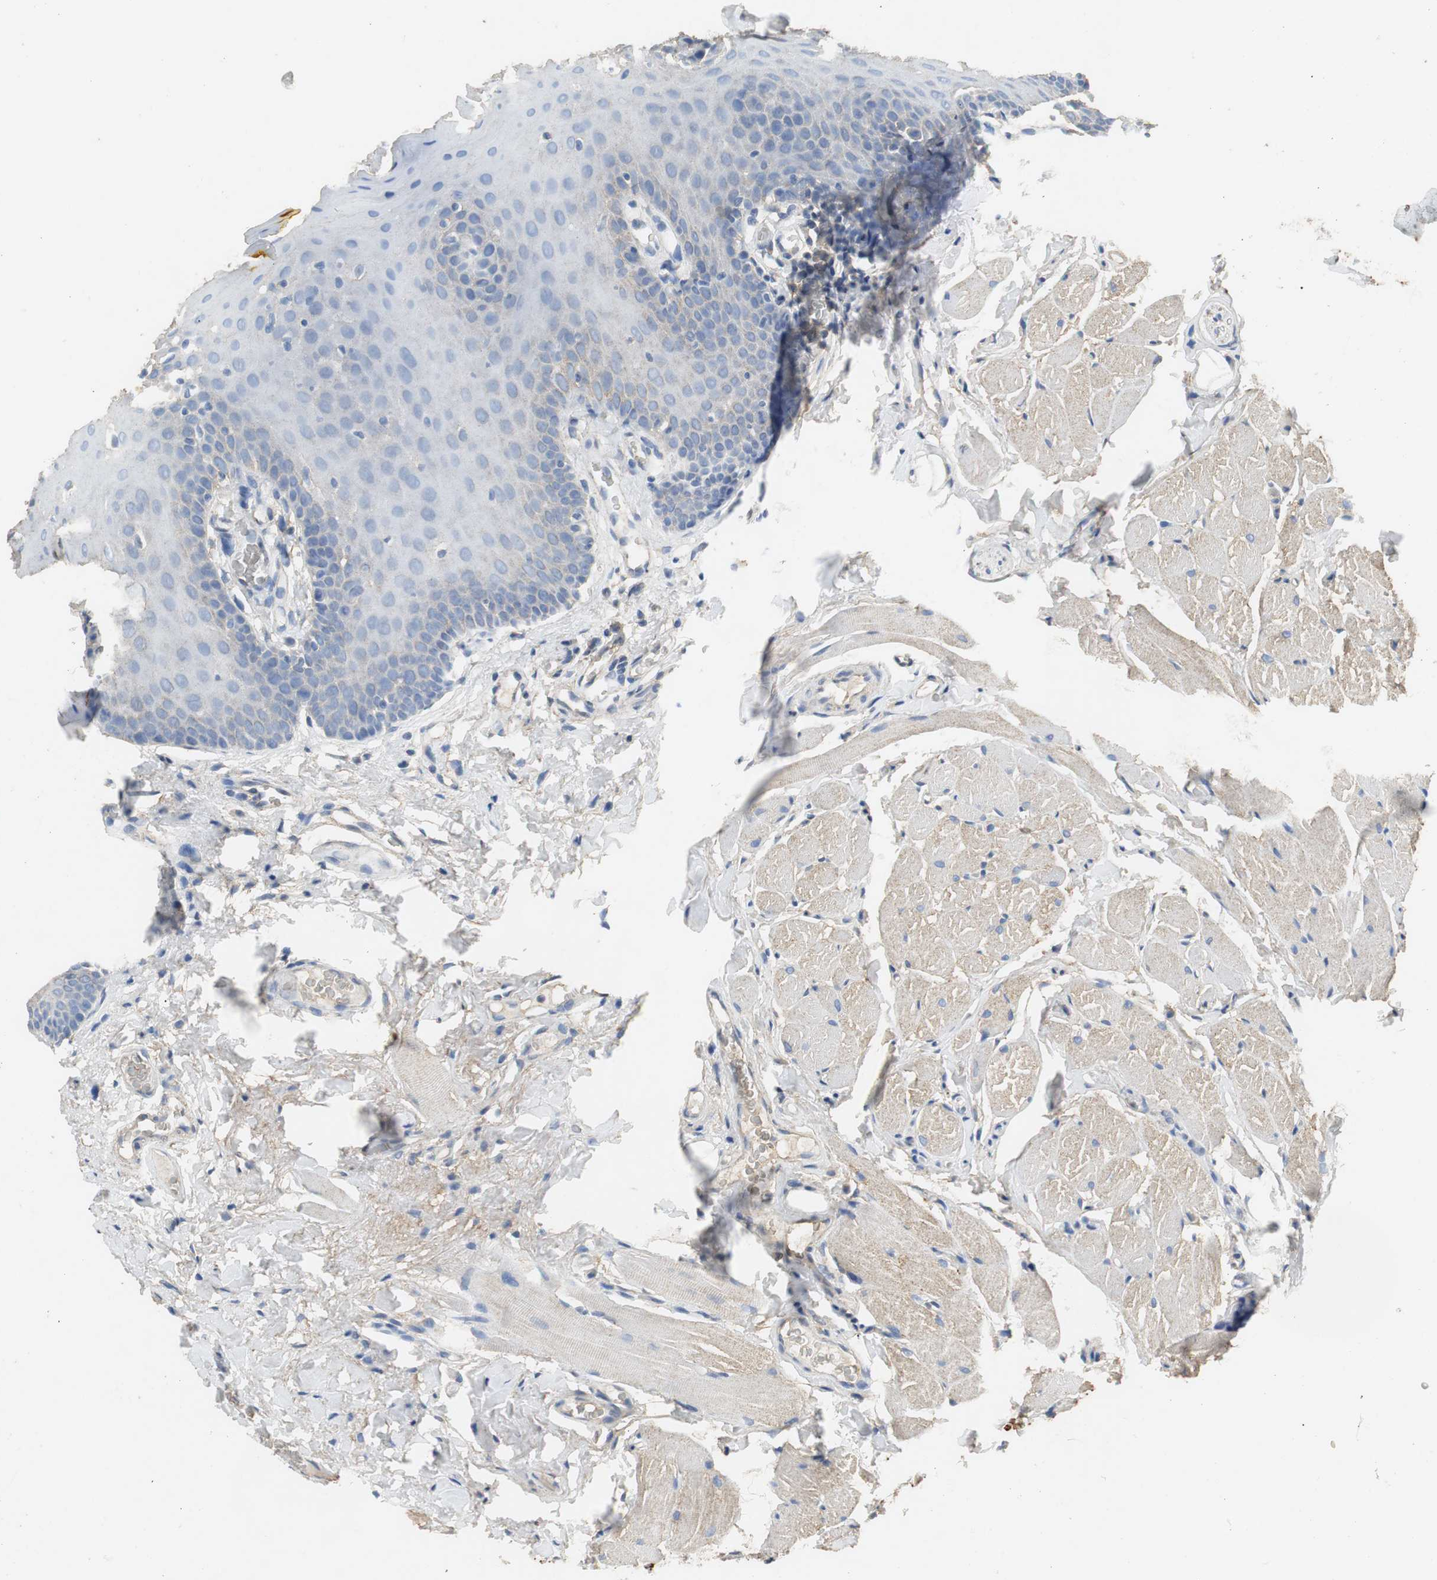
{"staining": {"intensity": "negative", "quantity": "none", "location": "none"}, "tissue": "oral mucosa", "cell_type": "Squamous epithelial cells", "image_type": "normal", "snomed": [{"axis": "morphology", "description": "Normal tissue, NOS"}, {"axis": "topography", "description": "Oral tissue"}], "caption": "The photomicrograph demonstrates no staining of squamous epithelial cells in unremarkable oral mucosa.", "gene": "VBP1", "patient": {"sex": "male", "age": 54}}